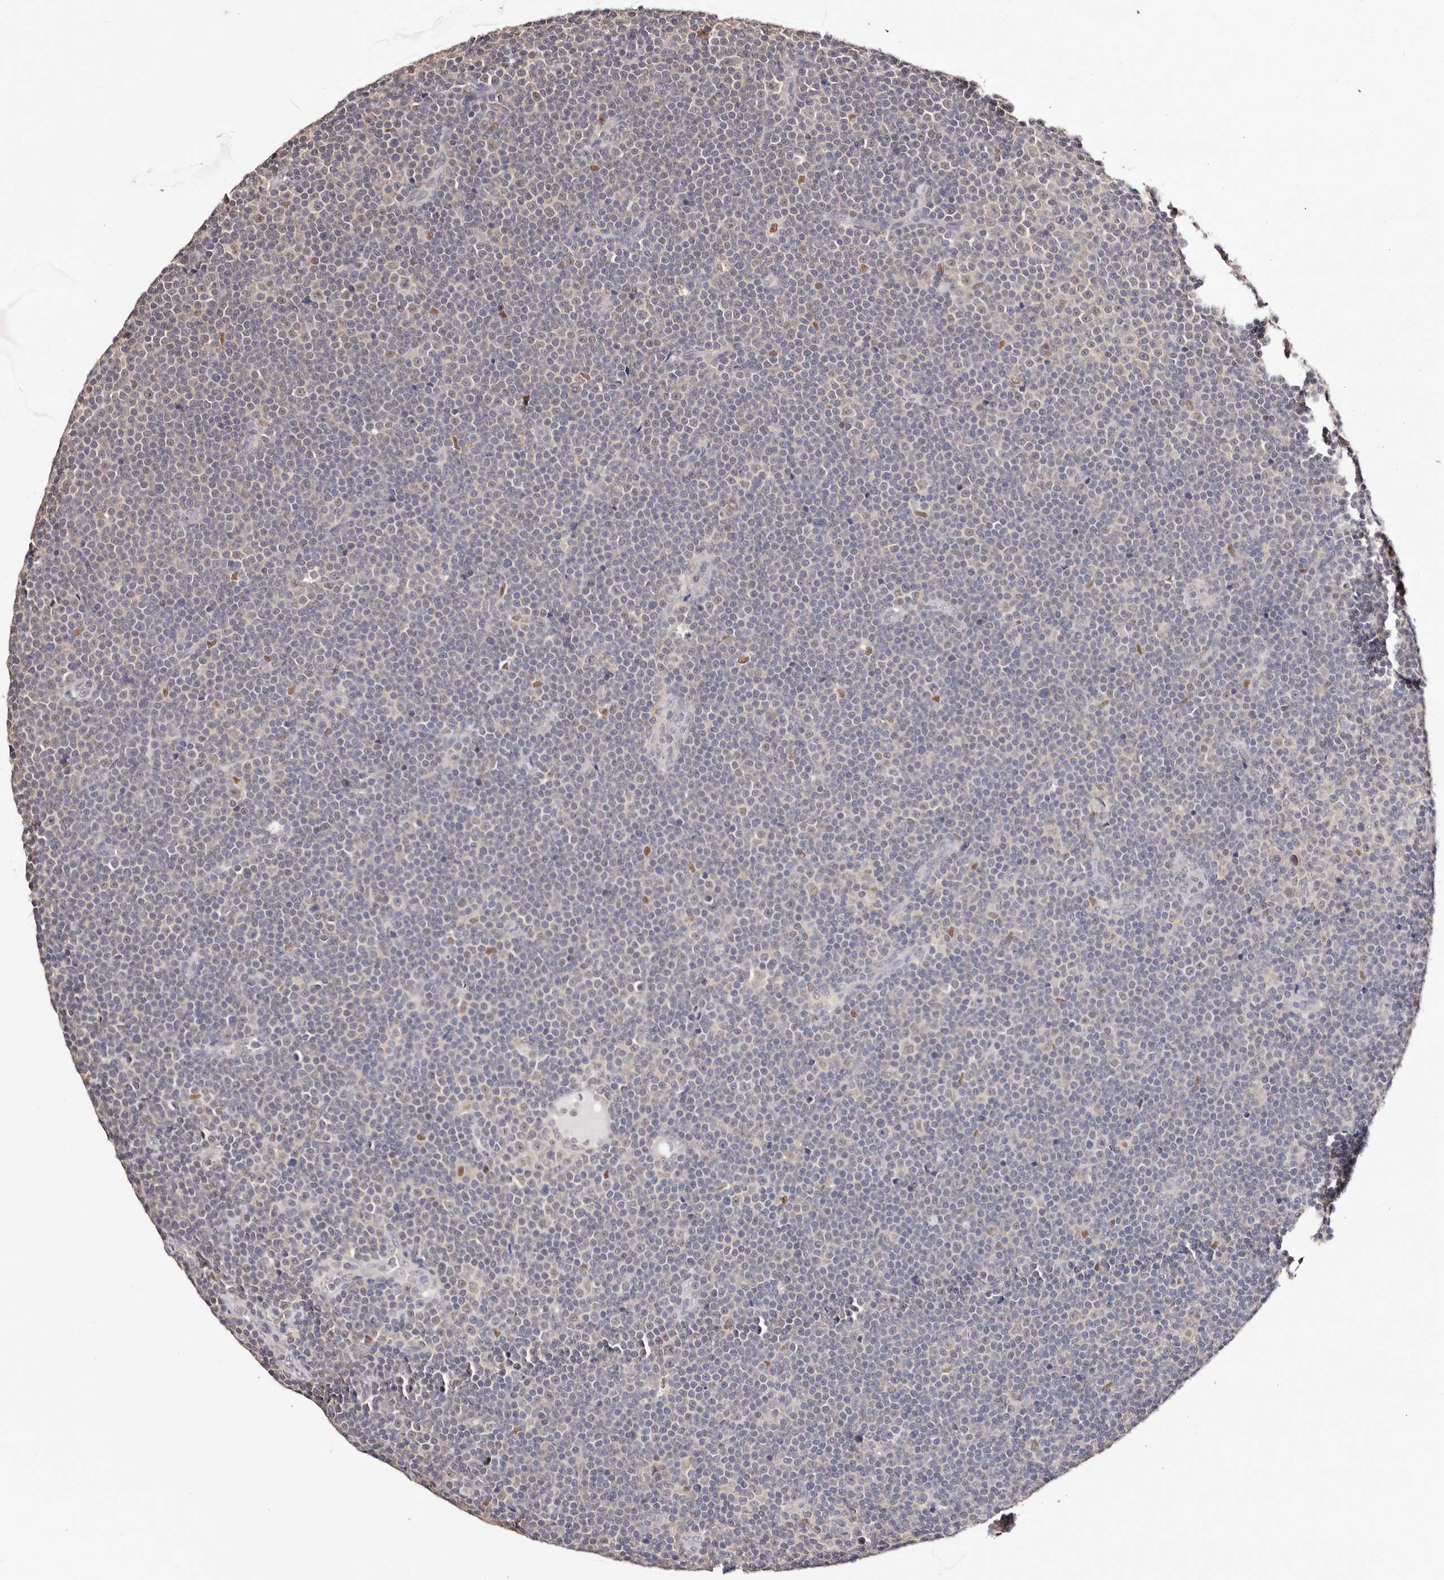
{"staining": {"intensity": "negative", "quantity": "none", "location": "none"}, "tissue": "lymphoma", "cell_type": "Tumor cells", "image_type": "cancer", "snomed": [{"axis": "morphology", "description": "Malignant lymphoma, non-Hodgkin's type, Low grade"}, {"axis": "topography", "description": "Lymph node"}], "caption": "A high-resolution micrograph shows immunohistochemistry staining of low-grade malignant lymphoma, non-Hodgkin's type, which demonstrates no significant staining in tumor cells.", "gene": "TYW3", "patient": {"sex": "female", "age": 67}}